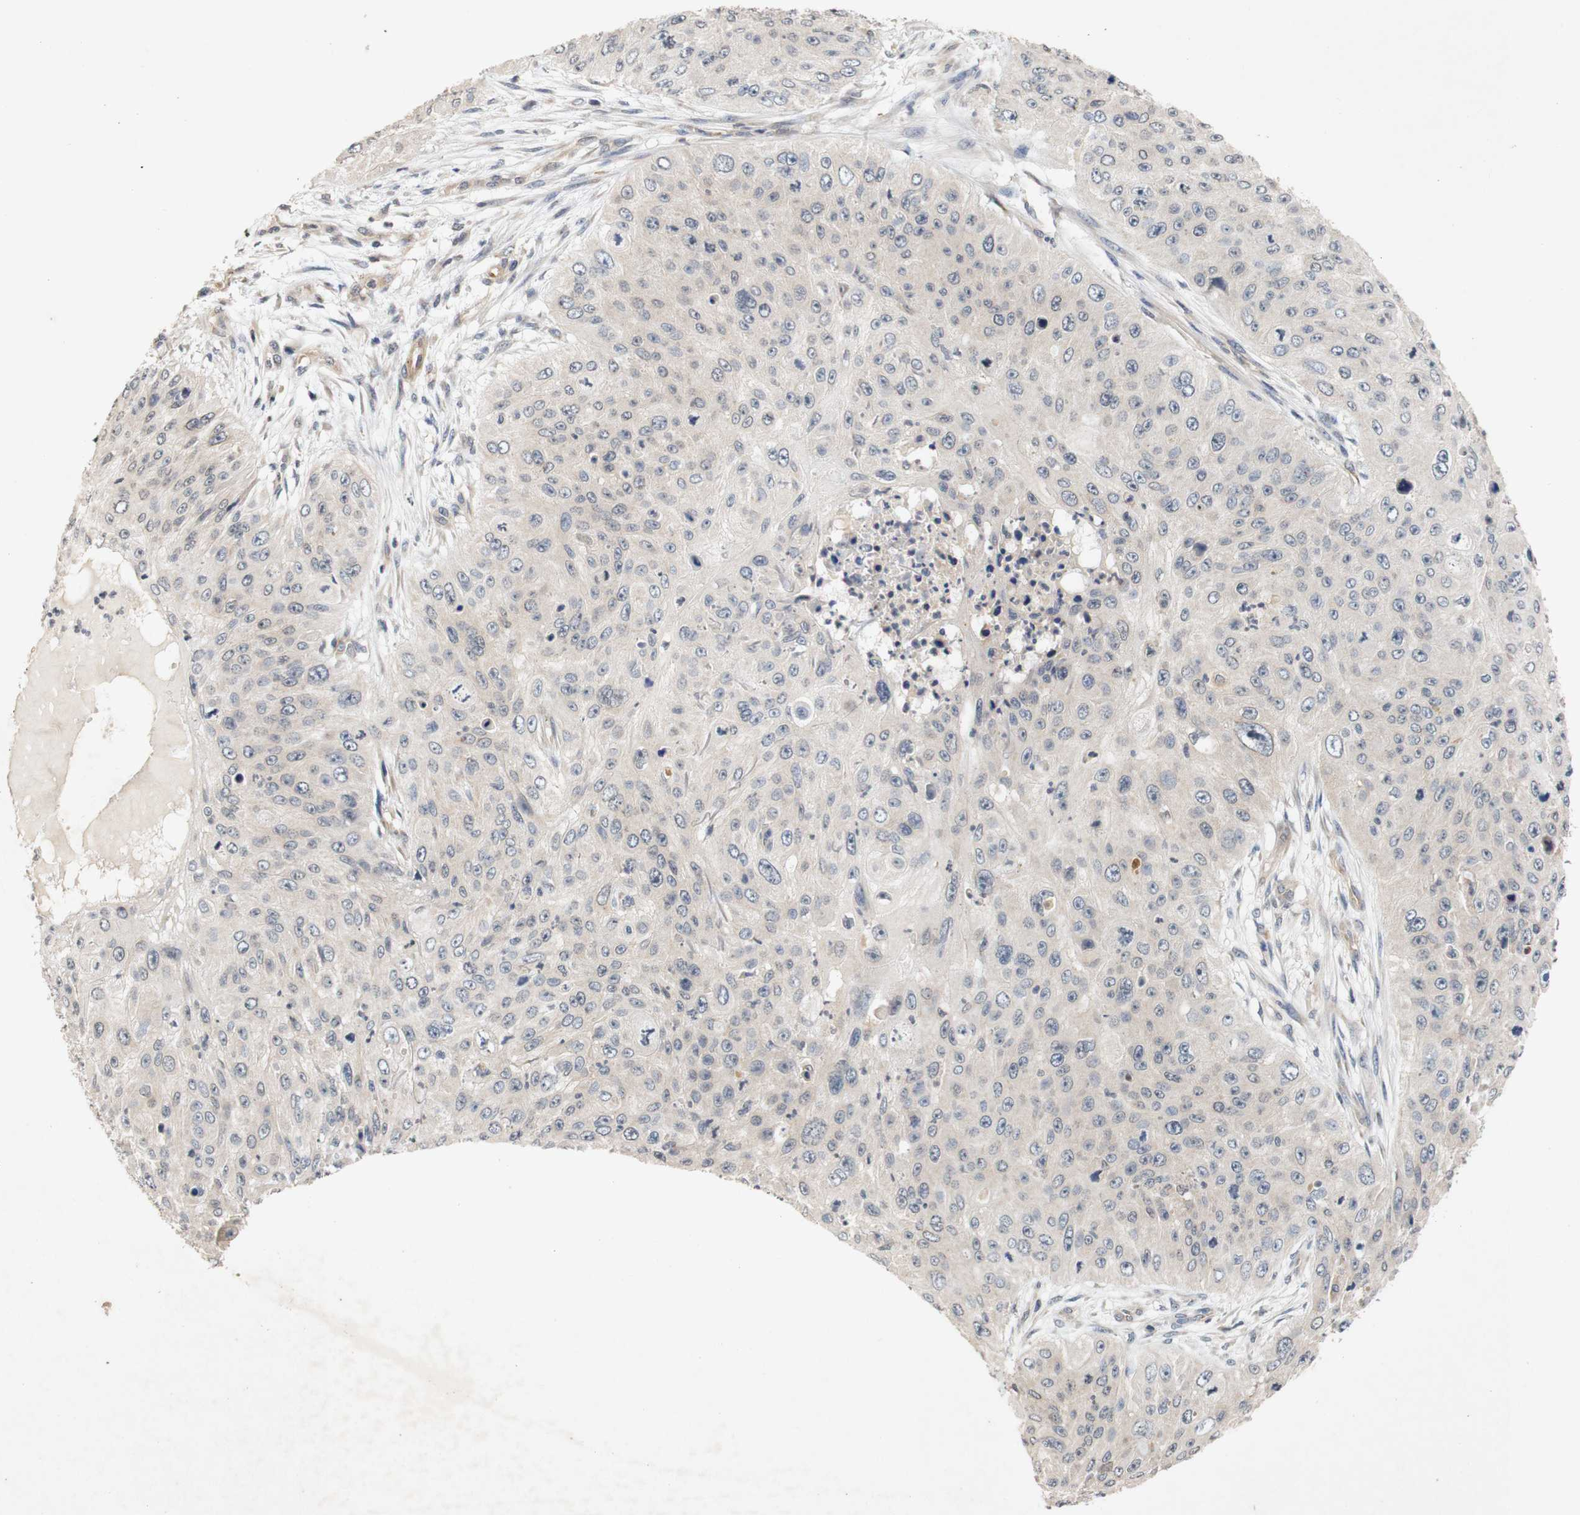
{"staining": {"intensity": "weak", "quantity": ">75%", "location": "cytoplasmic/membranous"}, "tissue": "skin cancer", "cell_type": "Tumor cells", "image_type": "cancer", "snomed": [{"axis": "morphology", "description": "Squamous cell carcinoma, NOS"}, {"axis": "topography", "description": "Skin"}], "caption": "Protein positivity by immunohistochemistry reveals weak cytoplasmic/membranous expression in about >75% of tumor cells in skin squamous cell carcinoma. The protein is stained brown, and the nuclei are stained in blue (DAB (3,3'-diaminobenzidine) IHC with brightfield microscopy, high magnification).", "gene": "PIN1", "patient": {"sex": "female", "age": 80}}